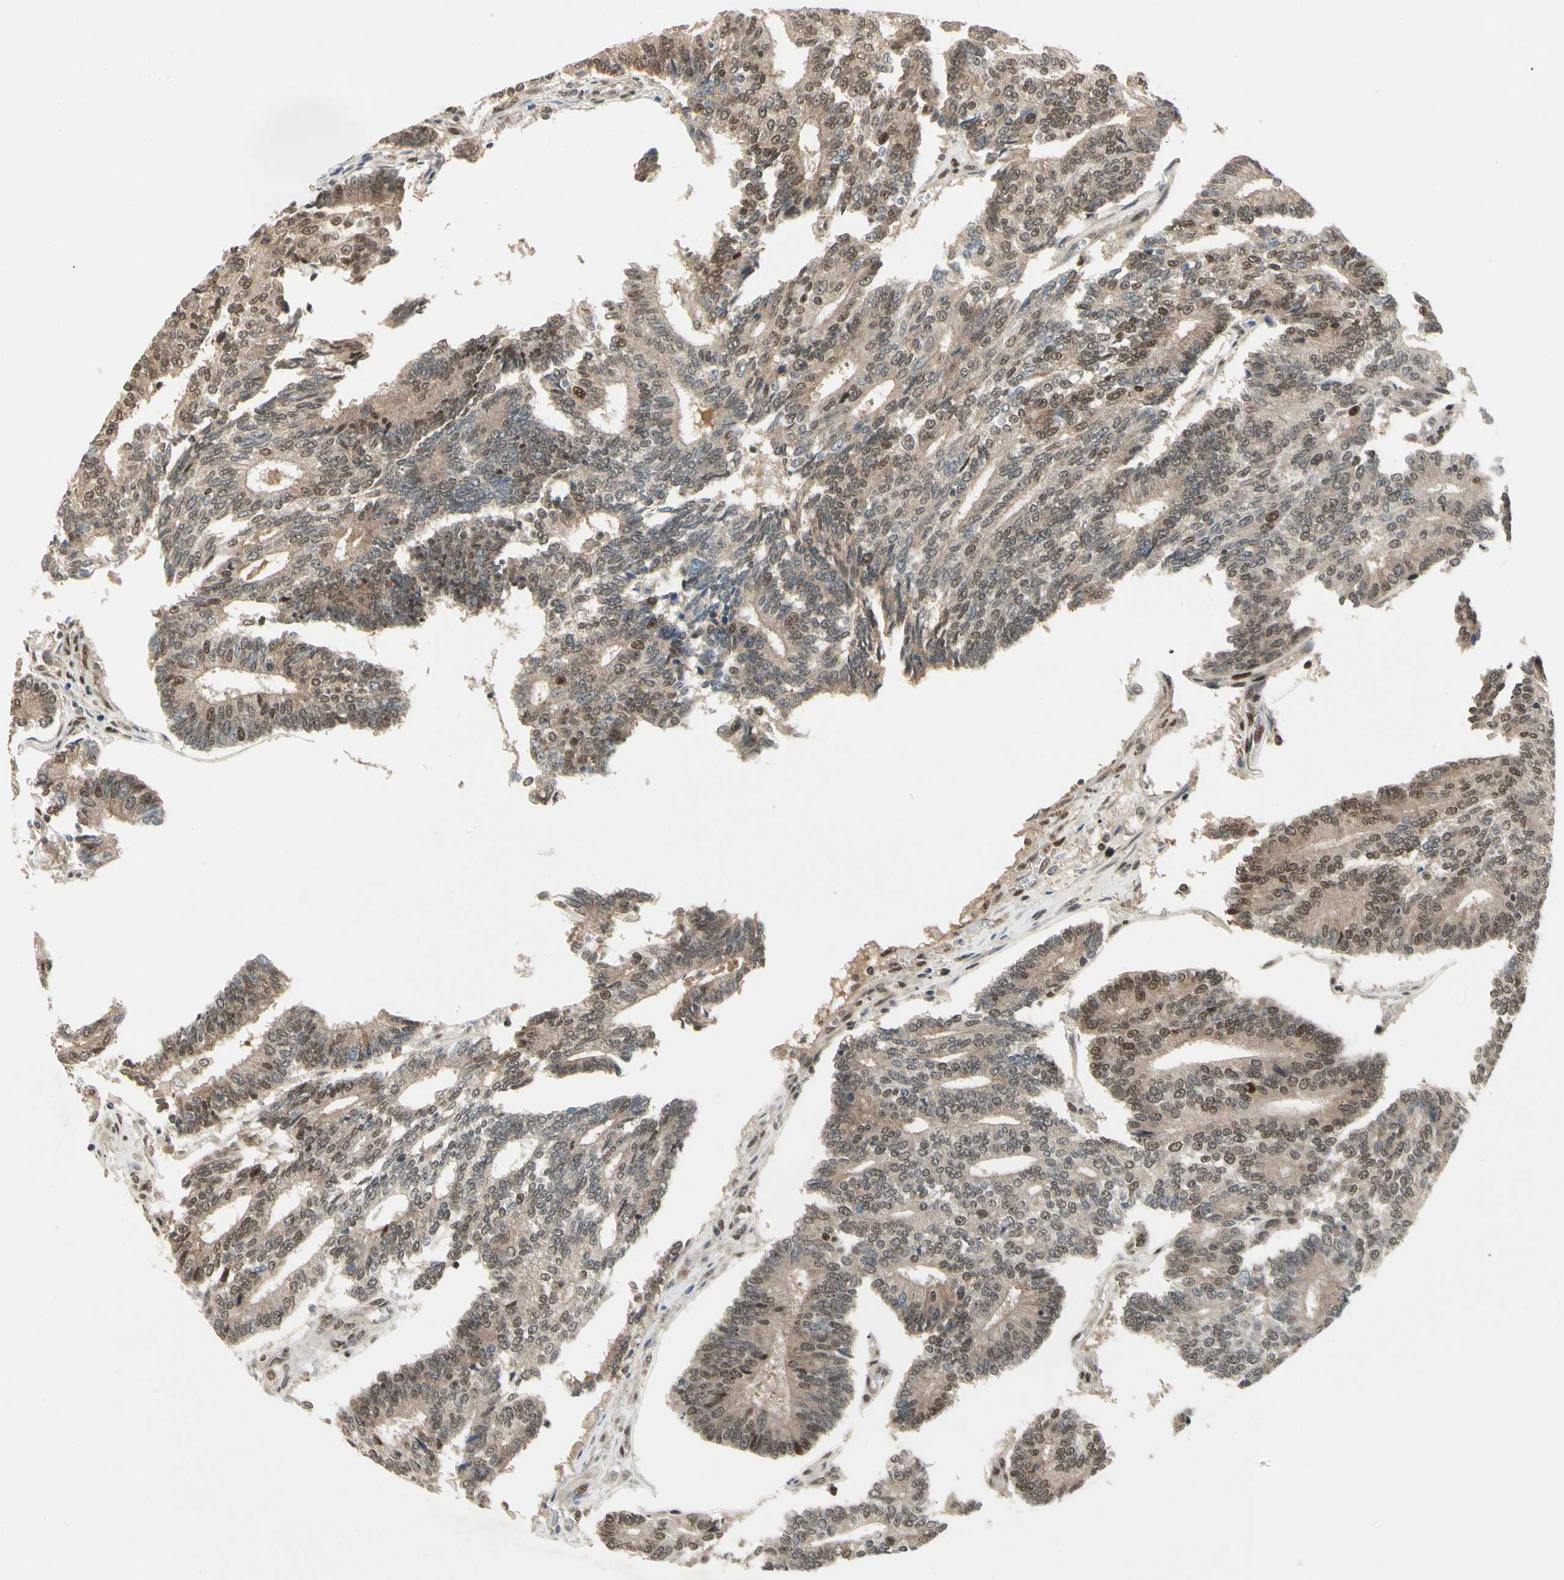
{"staining": {"intensity": "moderate", "quantity": ">75%", "location": "cytoplasmic/membranous,nuclear"}, "tissue": "prostate cancer", "cell_type": "Tumor cells", "image_type": "cancer", "snomed": [{"axis": "morphology", "description": "Adenocarcinoma, High grade"}, {"axis": "topography", "description": "Prostate"}], "caption": "Immunohistochemical staining of adenocarcinoma (high-grade) (prostate) reveals medium levels of moderate cytoplasmic/membranous and nuclear expression in about >75% of tumor cells.", "gene": "GTF3A", "patient": {"sex": "male", "age": 55}}